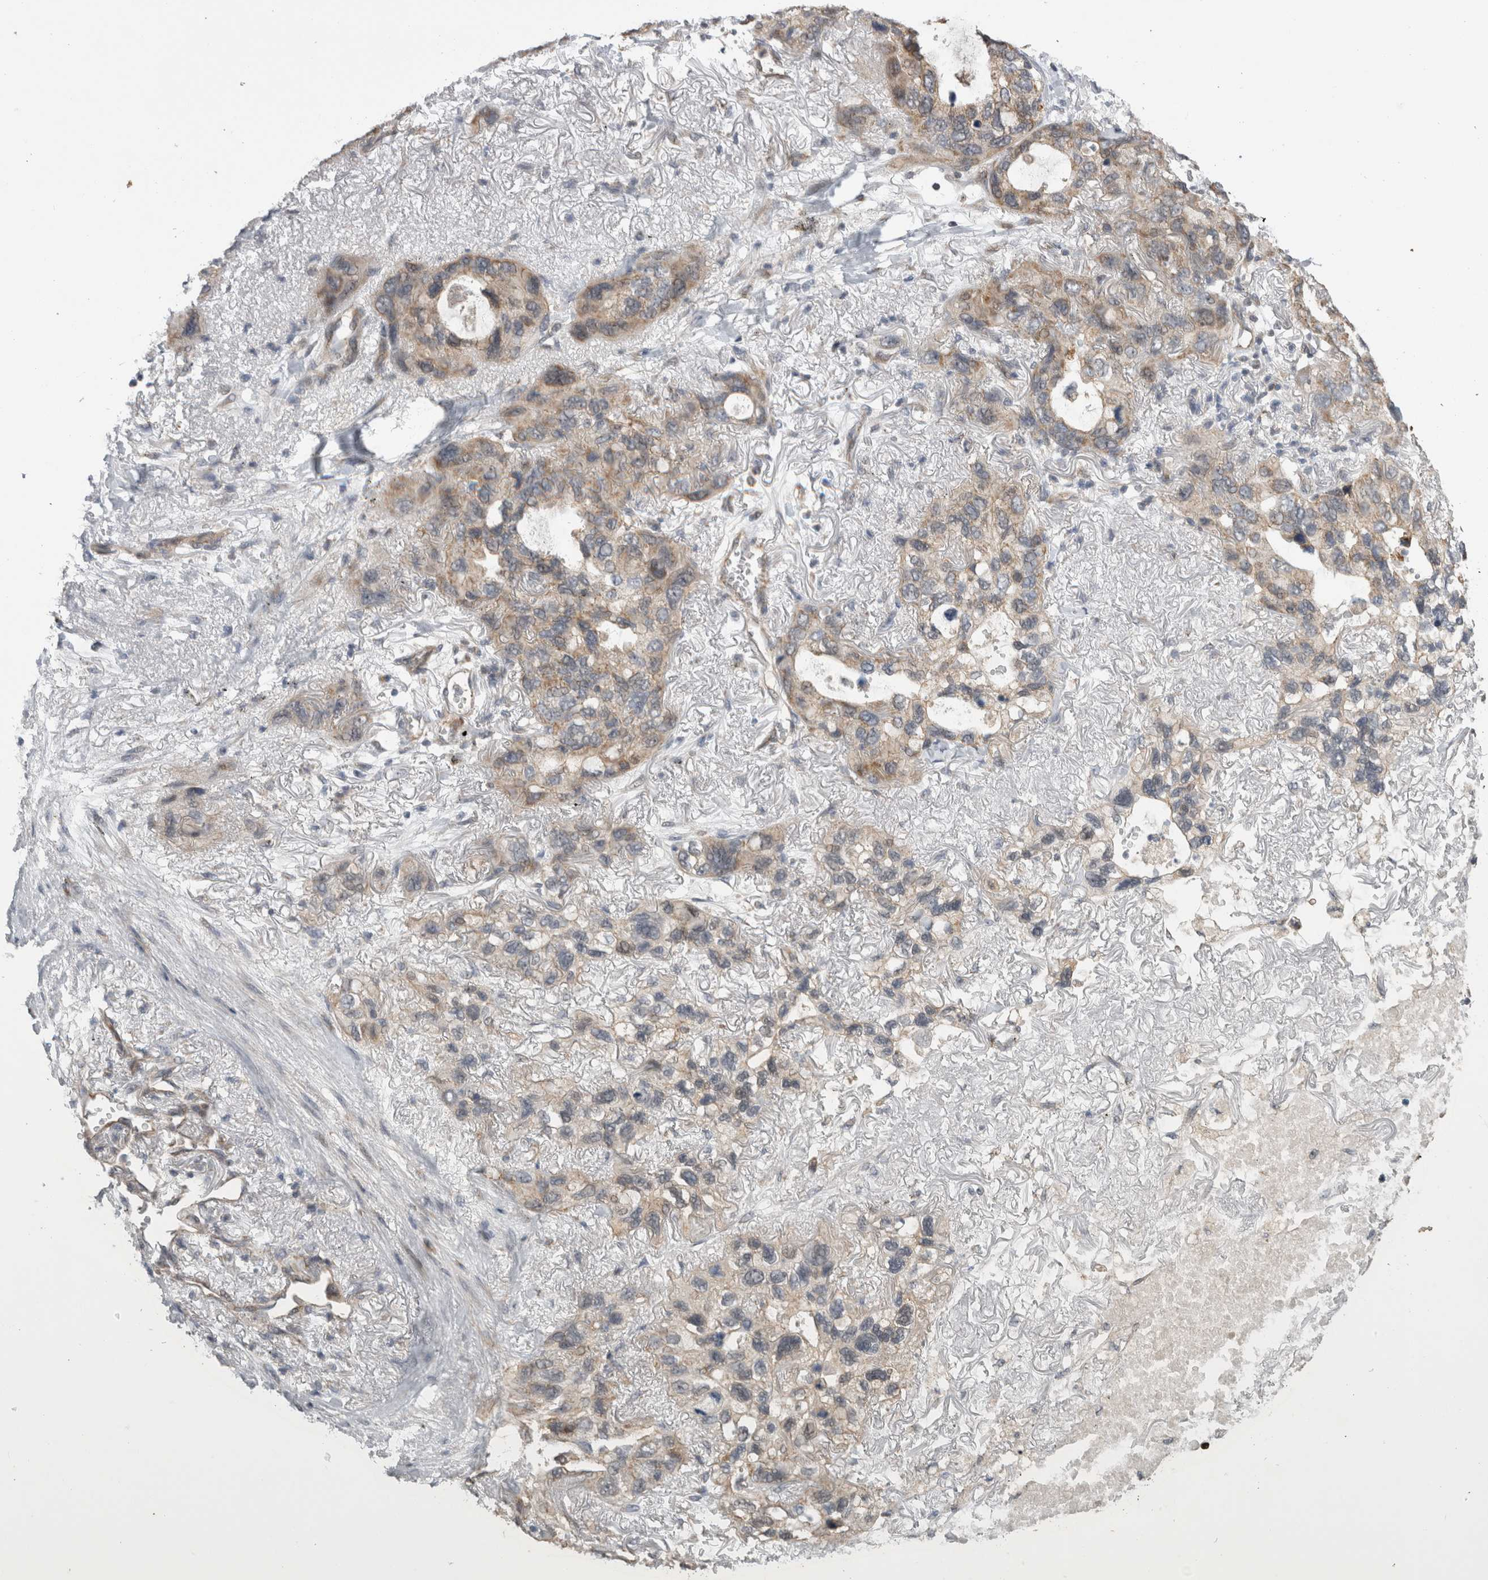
{"staining": {"intensity": "weak", "quantity": "25%-75%", "location": "cytoplasmic/membranous"}, "tissue": "lung cancer", "cell_type": "Tumor cells", "image_type": "cancer", "snomed": [{"axis": "morphology", "description": "Squamous cell carcinoma, NOS"}, {"axis": "topography", "description": "Lung"}], "caption": "A brown stain labels weak cytoplasmic/membranous expression of a protein in human lung cancer (squamous cell carcinoma) tumor cells.", "gene": "KCNIP1", "patient": {"sex": "female", "age": 73}}